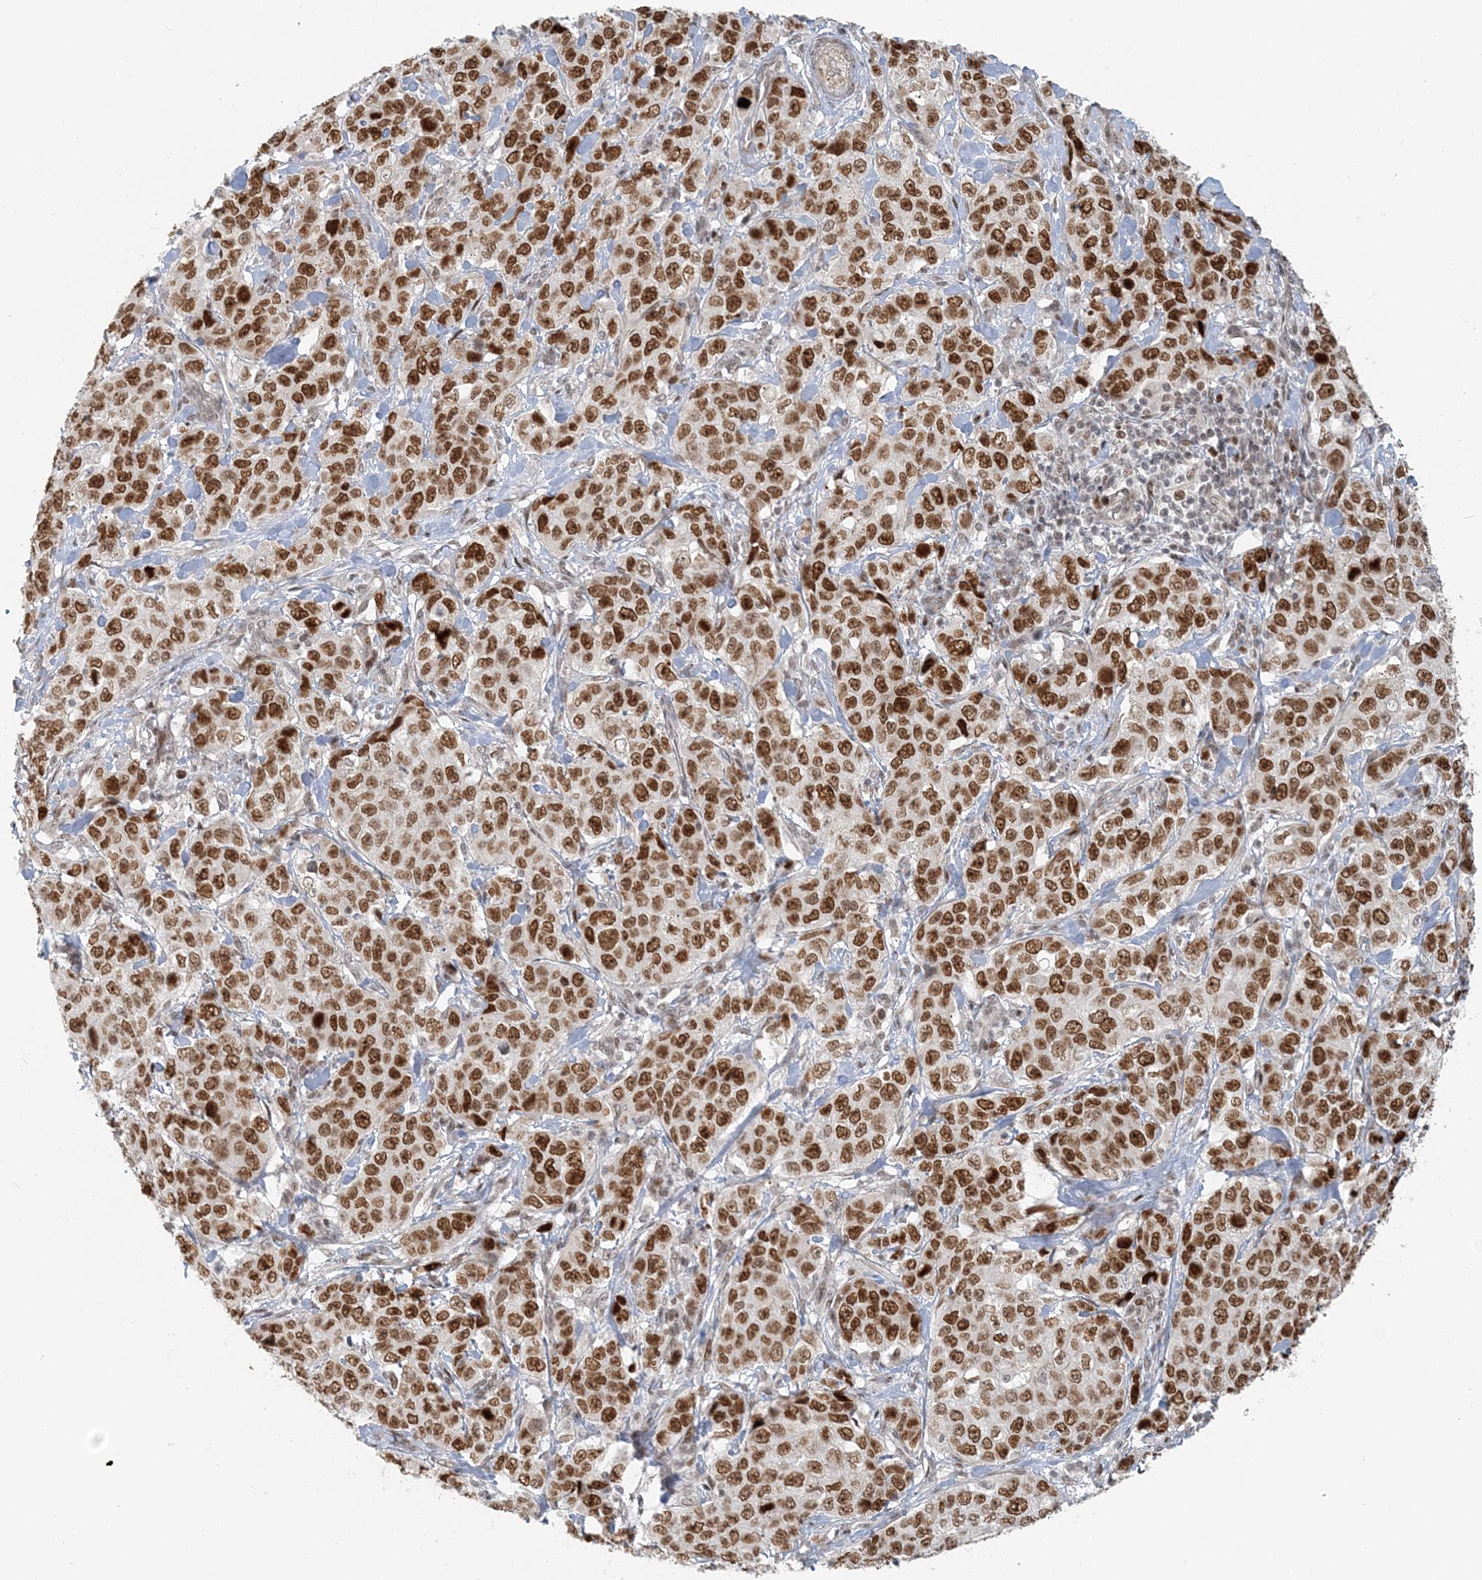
{"staining": {"intensity": "strong", "quantity": ">75%", "location": "nuclear"}, "tissue": "stomach cancer", "cell_type": "Tumor cells", "image_type": "cancer", "snomed": [{"axis": "morphology", "description": "Adenocarcinoma, NOS"}, {"axis": "topography", "description": "Stomach"}], "caption": "Immunohistochemical staining of human stomach cancer (adenocarcinoma) reveals strong nuclear protein staining in approximately >75% of tumor cells. (DAB = brown stain, brightfield microscopy at high magnification).", "gene": "BAZ1B", "patient": {"sex": "male", "age": 48}}